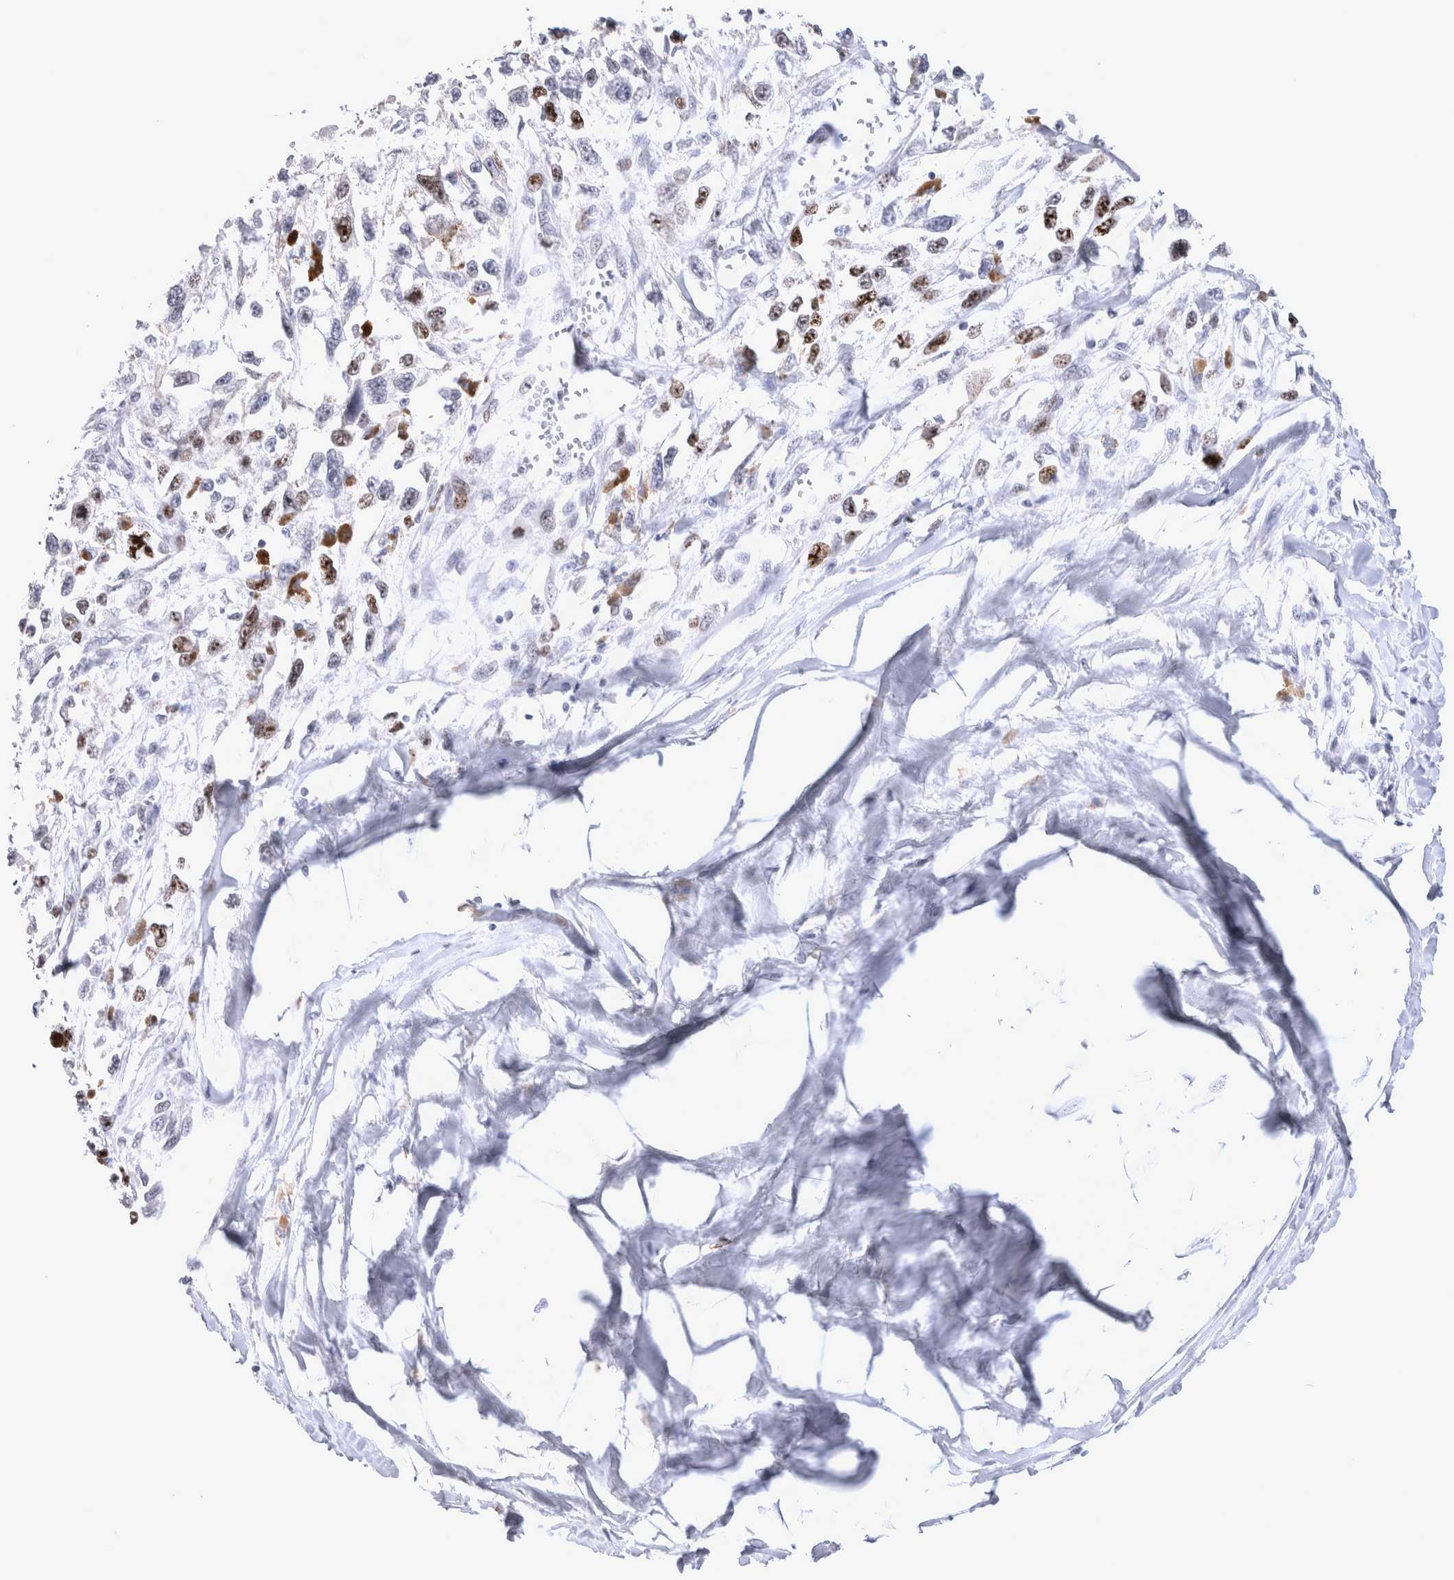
{"staining": {"intensity": "moderate", "quantity": "25%-75%", "location": "nuclear"}, "tissue": "melanoma", "cell_type": "Tumor cells", "image_type": "cancer", "snomed": [{"axis": "morphology", "description": "Malignant melanoma, Metastatic site"}, {"axis": "topography", "description": "Lymph node"}], "caption": "This histopathology image exhibits IHC staining of melanoma, with medium moderate nuclear expression in about 25%-75% of tumor cells.", "gene": "KIF18B", "patient": {"sex": "male", "age": 59}}